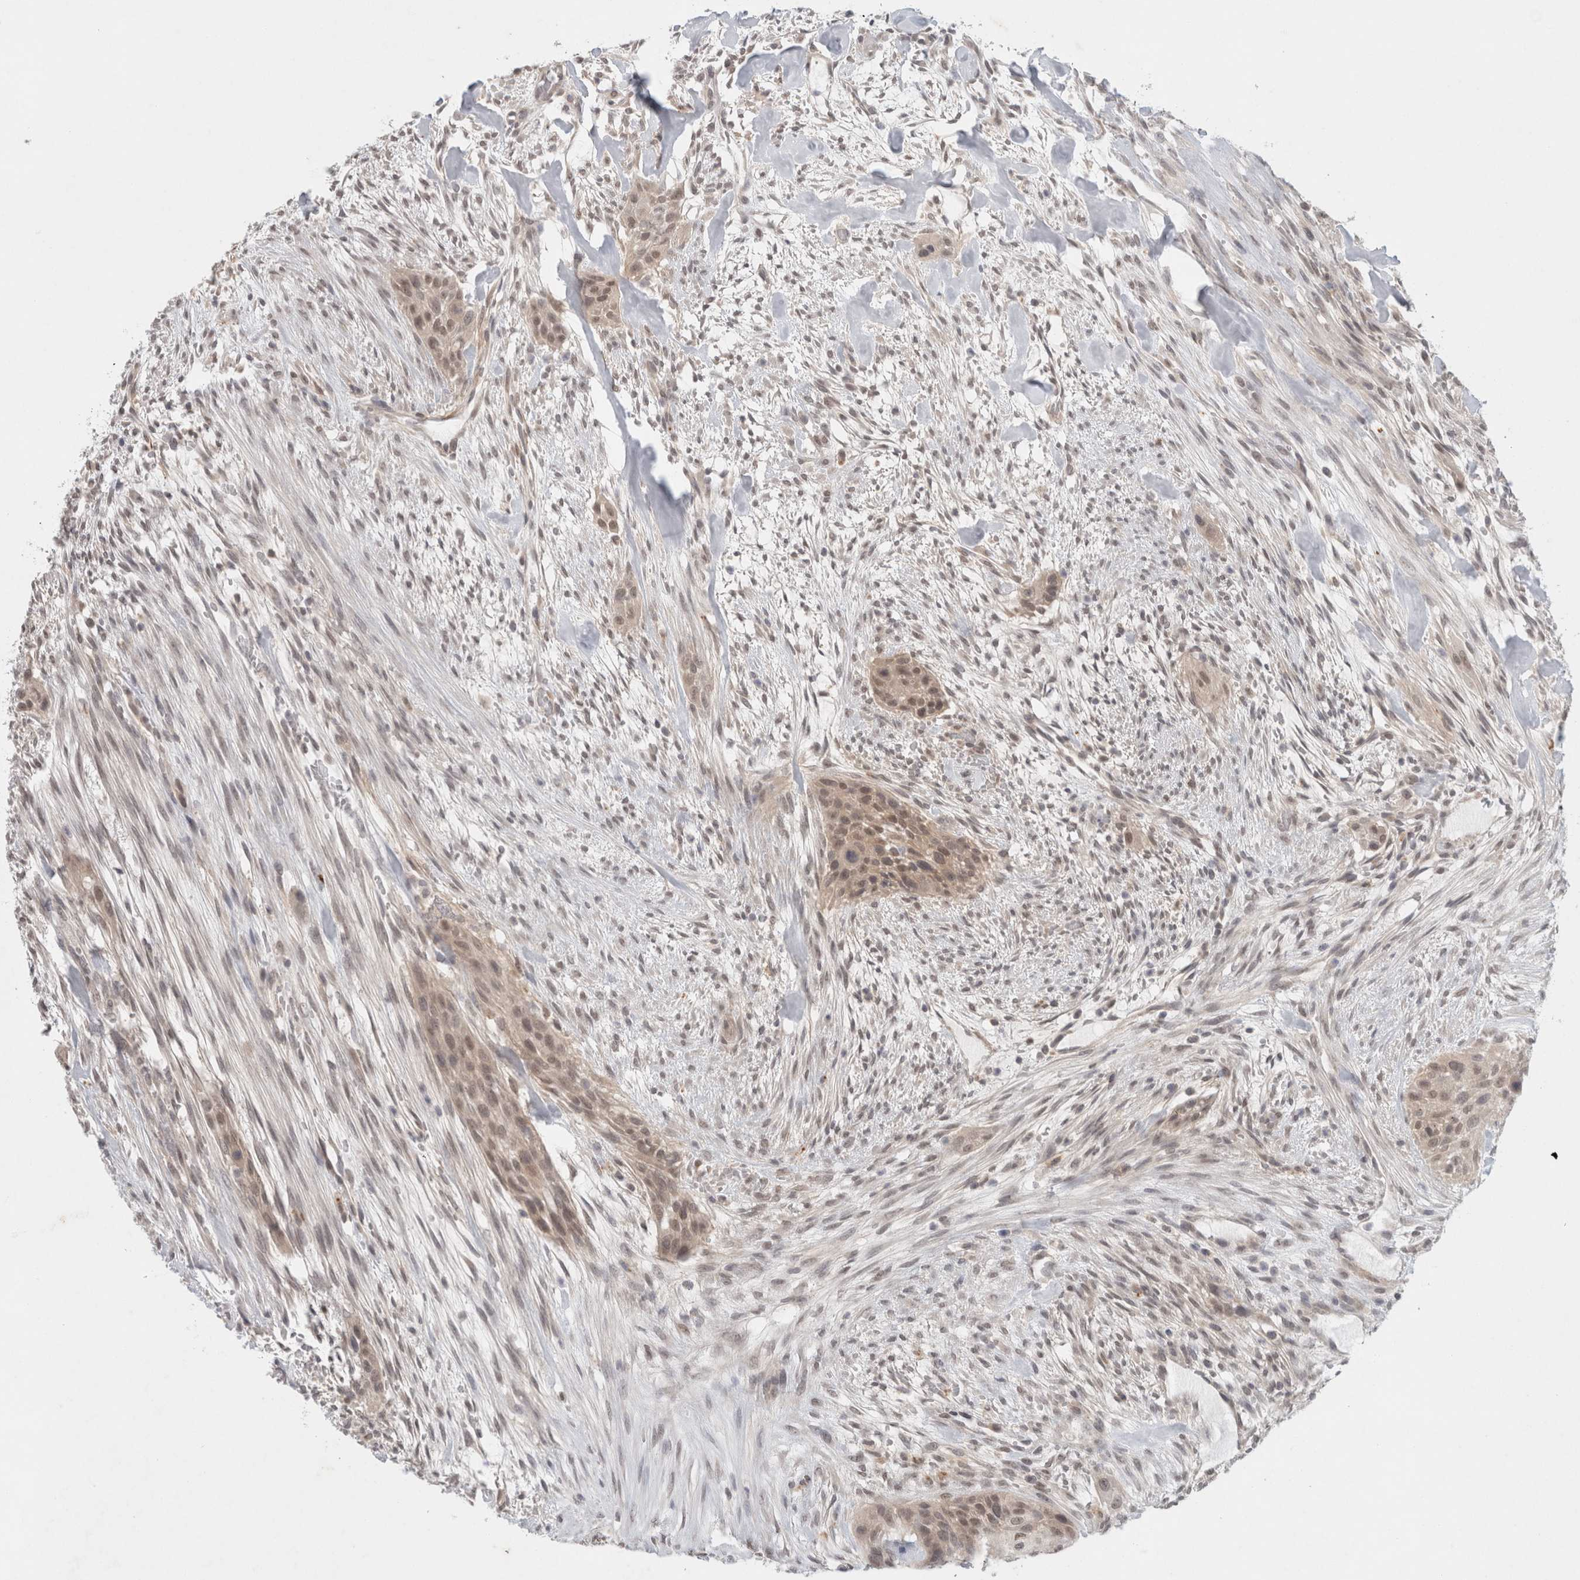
{"staining": {"intensity": "weak", "quantity": ">75%", "location": "cytoplasmic/membranous,nuclear"}, "tissue": "urothelial cancer", "cell_type": "Tumor cells", "image_type": "cancer", "snomed": [{"axis": "morphology", "description": "Urothelial carcinoma, High grade"}, {"axis": "topography", "description": "Urinary bladder"}], "caption": "A low amount of weak cytoplasmic/membranous and nuclear positivity is identified in approximately >75% of tumor cells in urothelial carcinoma (high-grade) tissue.", "gene": "FBXO42", "patient": {"sex": "male", "age": 35}}